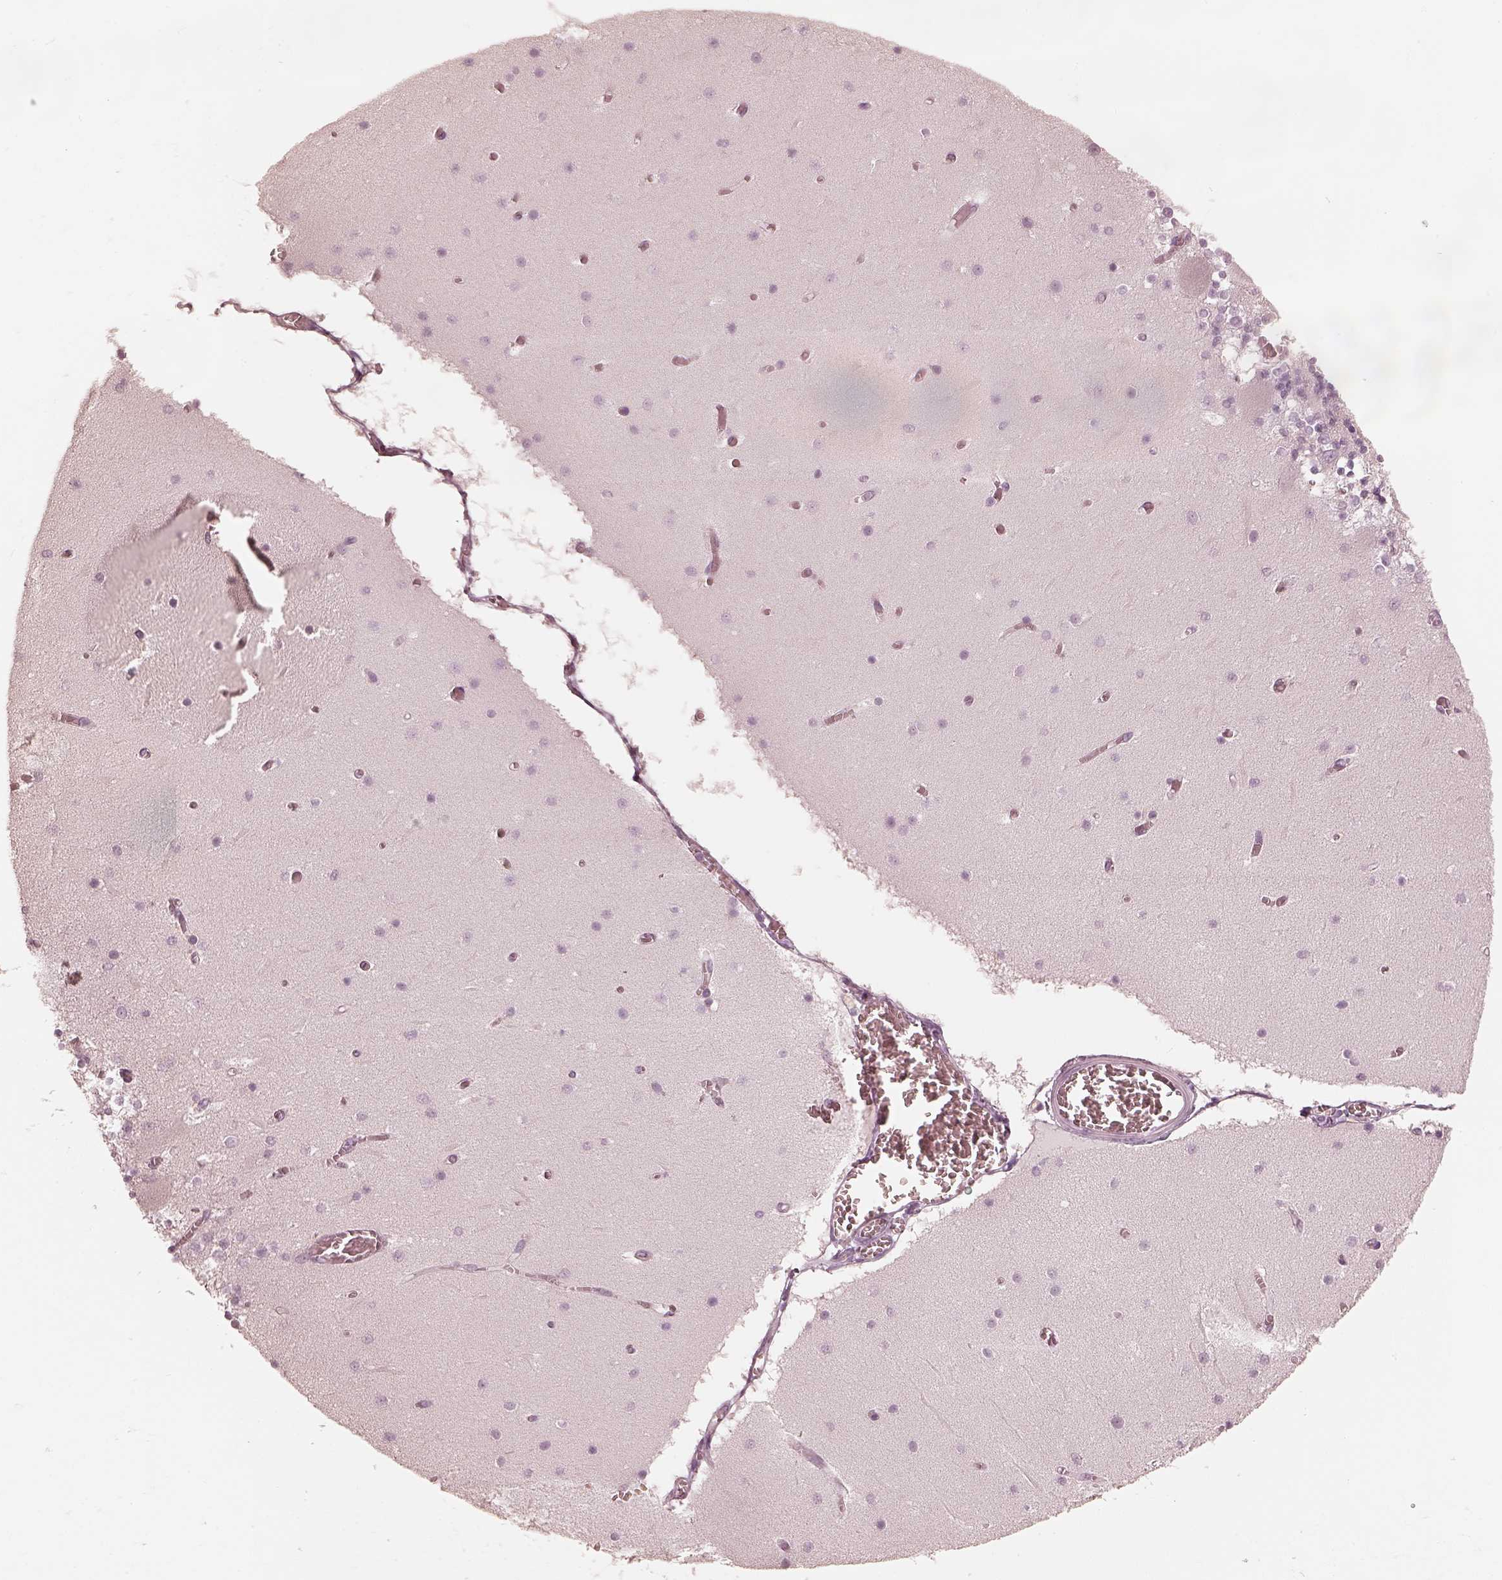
{"staining": {"intensity": "negative", "quantity": "none", "location": "none"}, "tissue": "cerebellum", "cell_type": "Cells in granular layer", "image_type": "normal", "snomed": [{"axis": "morphology", "description": "Normal tissue, NOS"}, {"axis": "topography", "description": "Cerebellum"}], "caption": "DAB (3,3'-diaminobenzidine) immunohistochemical staining of unremarkable human cerebellum displays no significant expression in cells in granular layer.", "gene": "CALR3", "patient": {"sex": "female", "age": 28}}